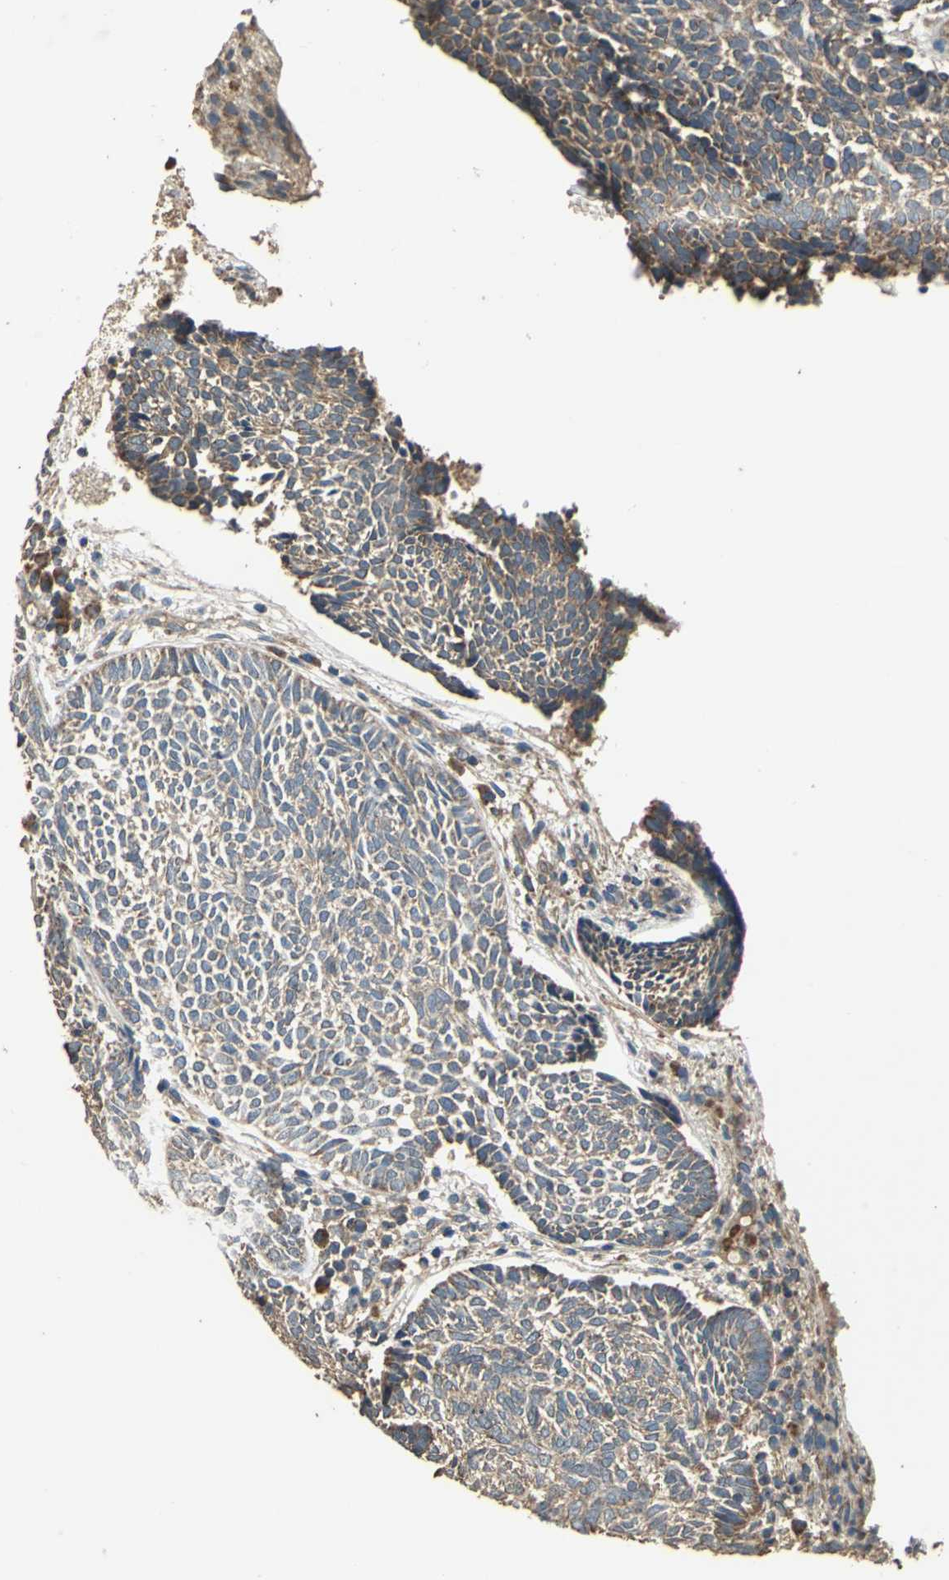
{"staining": {"intensity": "moderate", "quantity": ">75%", "location": "cytoplasmic/membranous"}, "tissue": "skin cancer", "cell_type": "Tumor cells", "image_type": "cancer", "snomed": [{"axis": "morphology", "description": "Normal tissue, NOS"}, {"axis": "morphology", "description": "Basal cell carcinoma"}, {"axis": "topography", "description": "Skin"}], "caption": "The histopathology image demonstrates a brown stain indicating the presence of a protein in the cytoplasmic/membranous of tumor cells in skin cancer (basal cell carcinoma).", "gene": "POLRMT", "patient": {"sex": "male", "age": 87}}